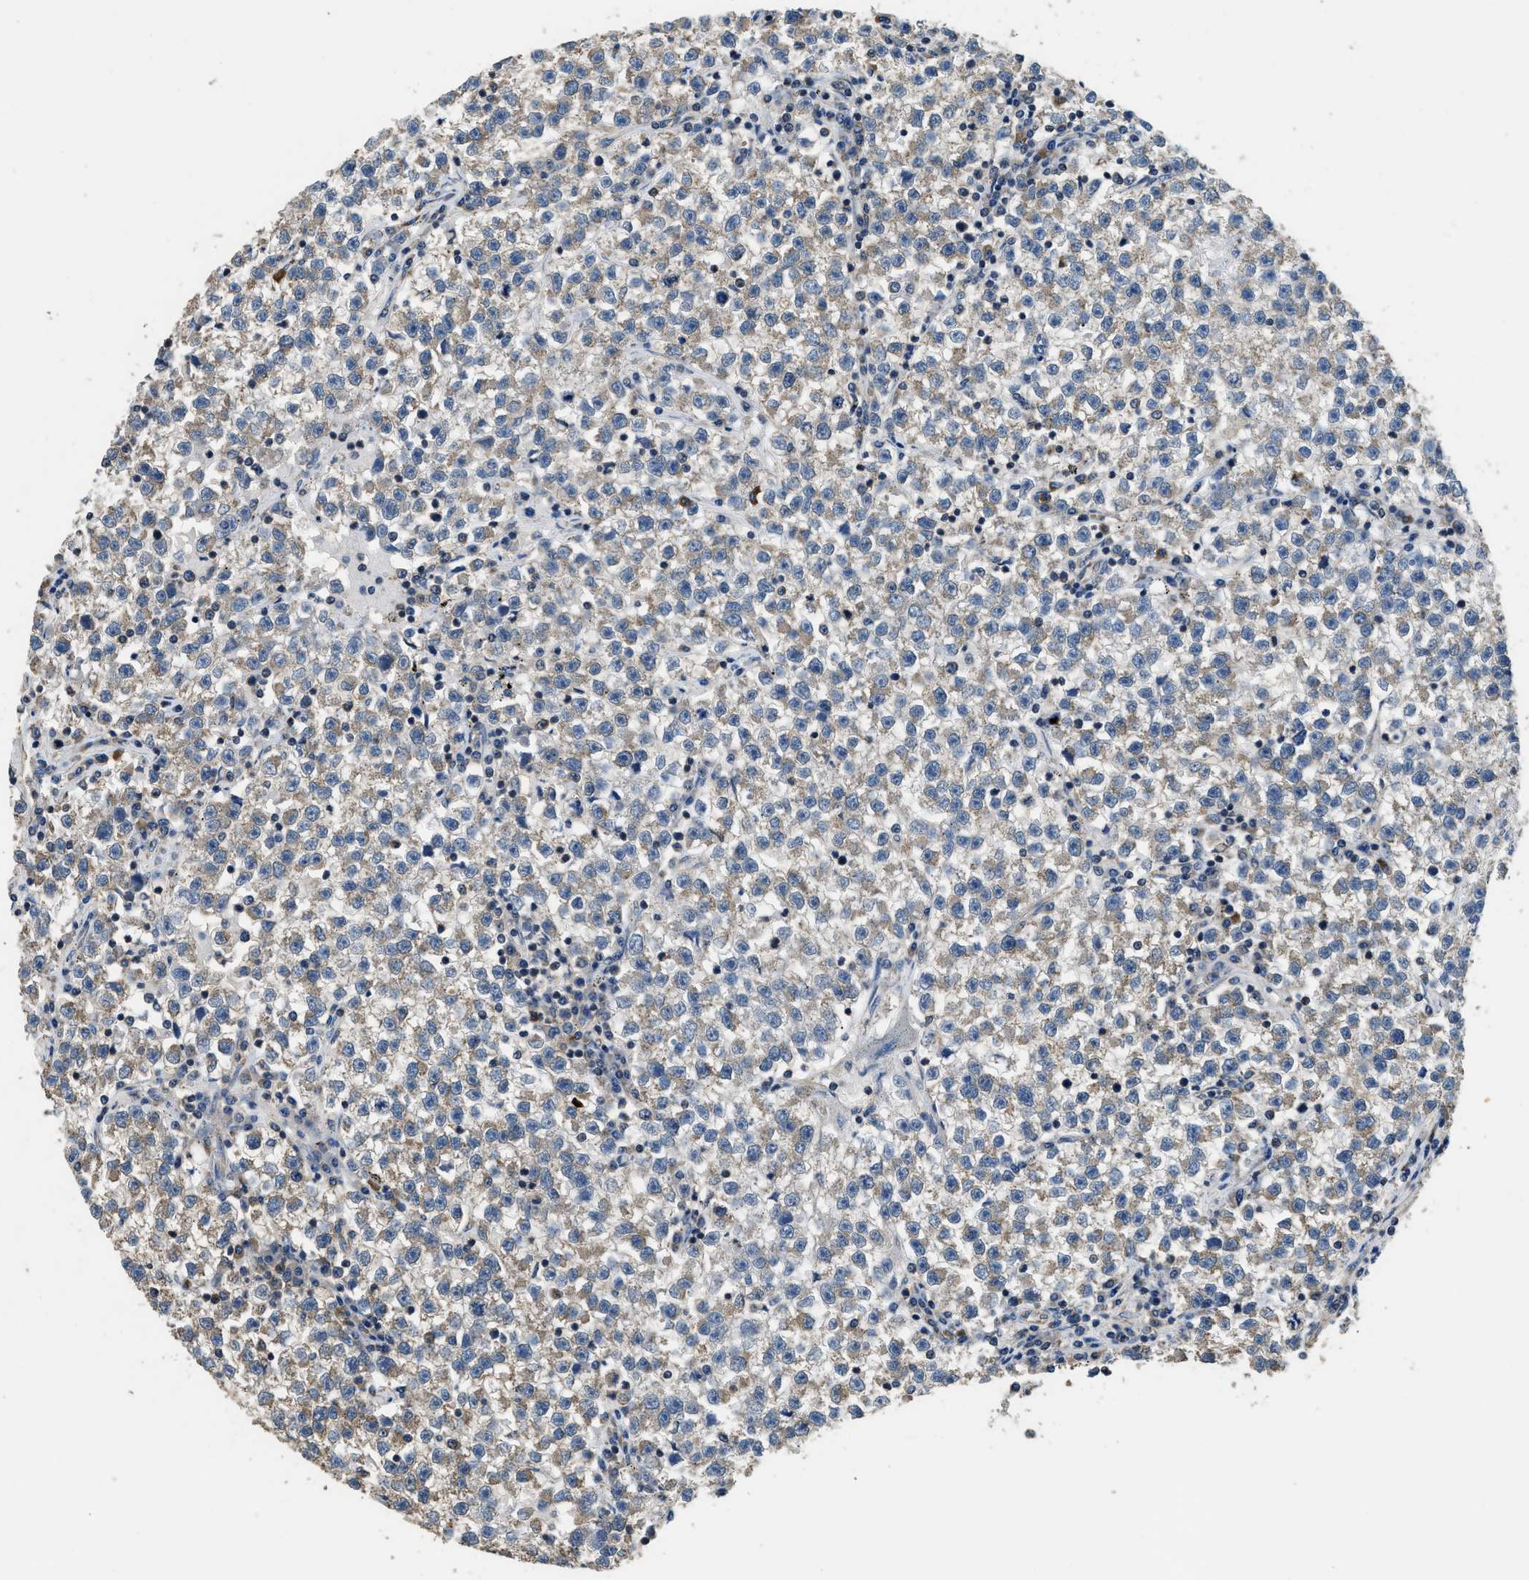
{"staining": {"intensity": "moderate", "quantity": ">75%", "location": "cytoplasmic/membranous"}, "tissue": "testis cancer", "cell_type": "Tumor cells", "image_type": "cancer", "snomed": [{"axis": "morphology", "description": "Seminoma, NOS"}, {"axis": "topography", "description": "Testis"}], "caption": "Immunohistochemical staining of seminoma (testis) demonstrates medium levels of moderate cytoplasmic/membranous protein expression in about >75% of tumor cells.", "gene": "SSH2", "patient": {"sex": "male", "age": 22}}